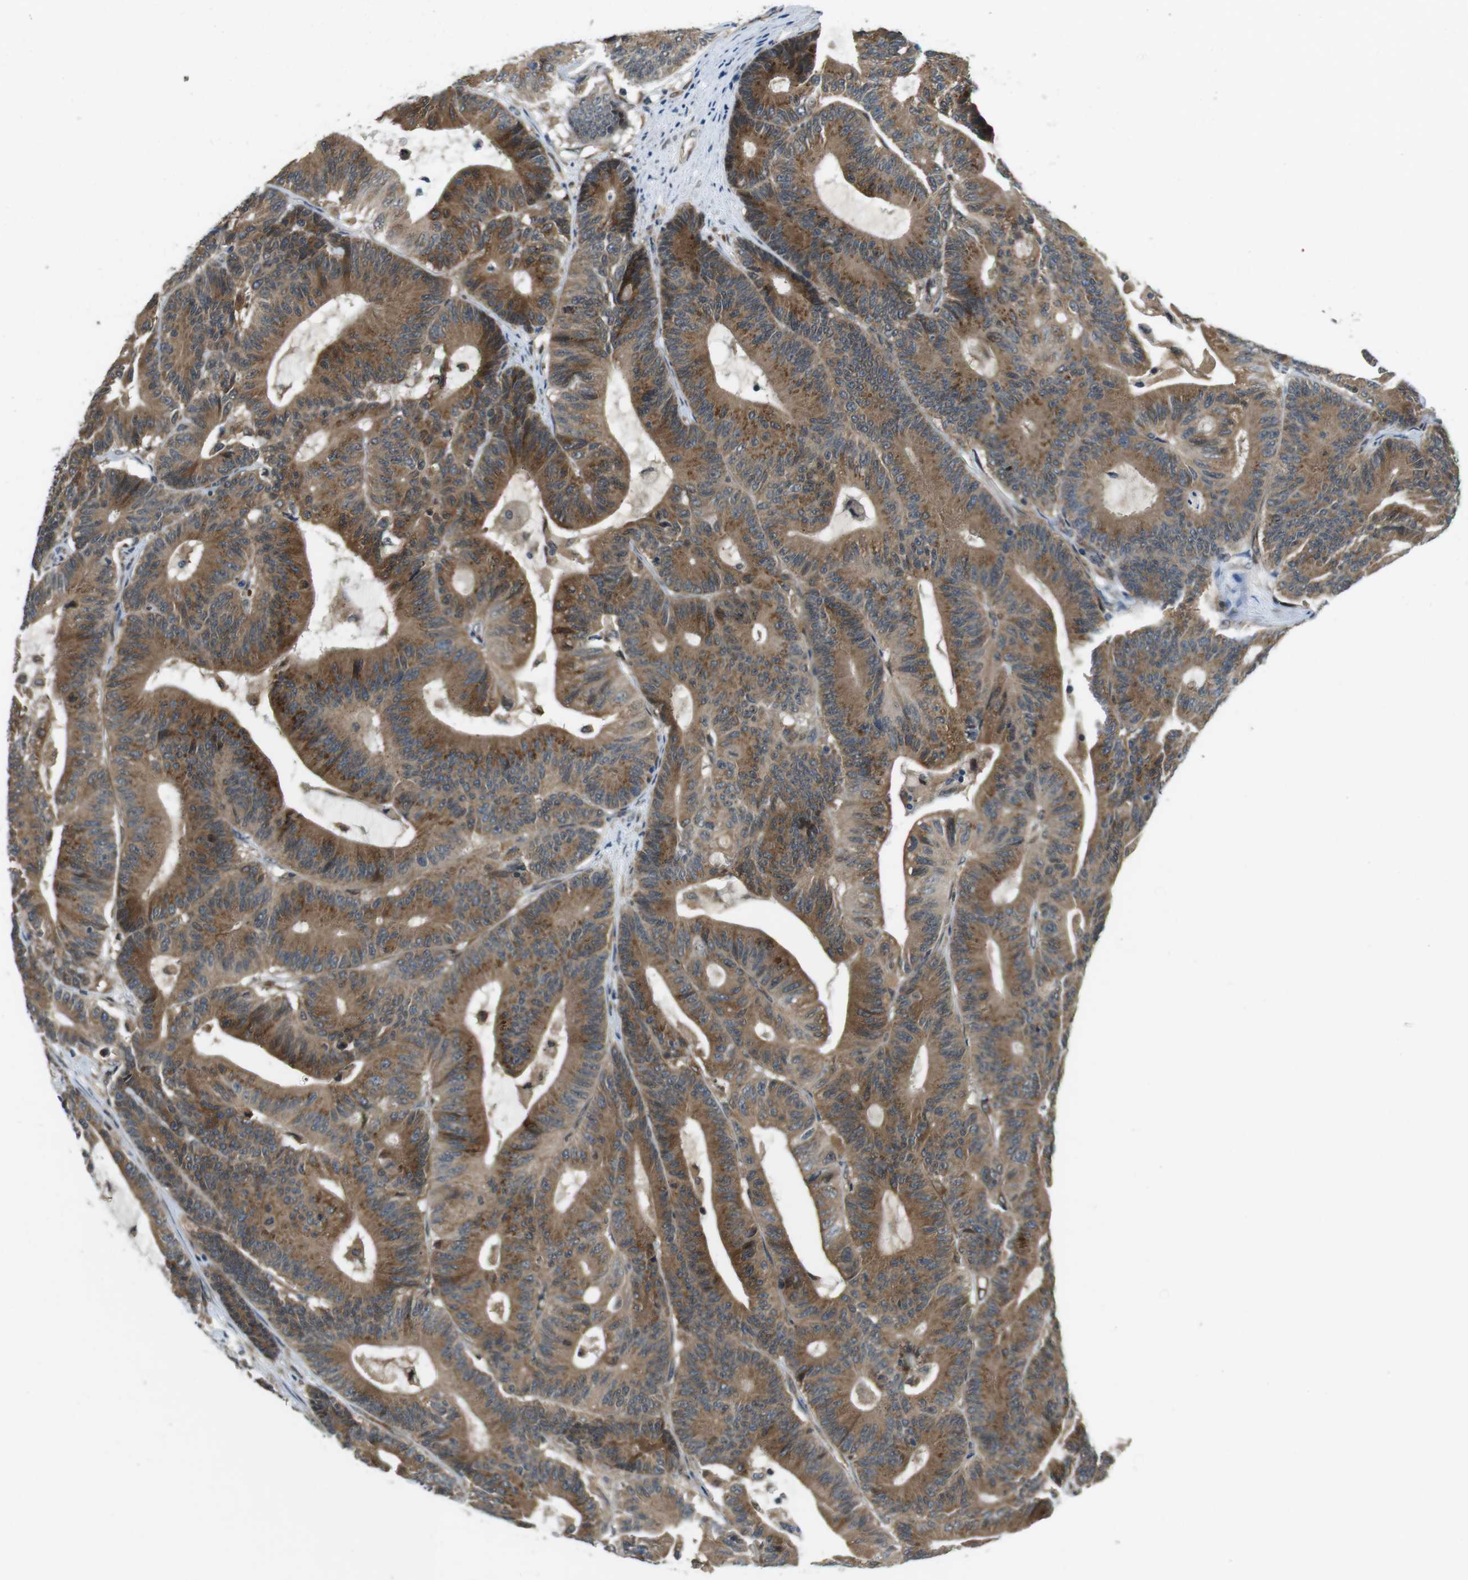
{"staining": {"intensity": "strong", "quantity": ">75%", "location": "cytoplasmic/membranous"}, "tissue": "colorectal cancer", "cell_type": "Tumor cells", "image_type": "cancer", "snomed": [{"axis": "morphology", "description": "Adenocarcinoma, NOS"}, {"axis": "topography", "description": "Colon"}], "caption": "This histopathology image displays immunohistochemistry (IHC) staining of colorectal adenocarcinoma, with high strong cytoplasmic/membranous positivity in about >75% of tumor cells.", "gene": "PALD1", "patient": {"sex": "female", "age": 84}}